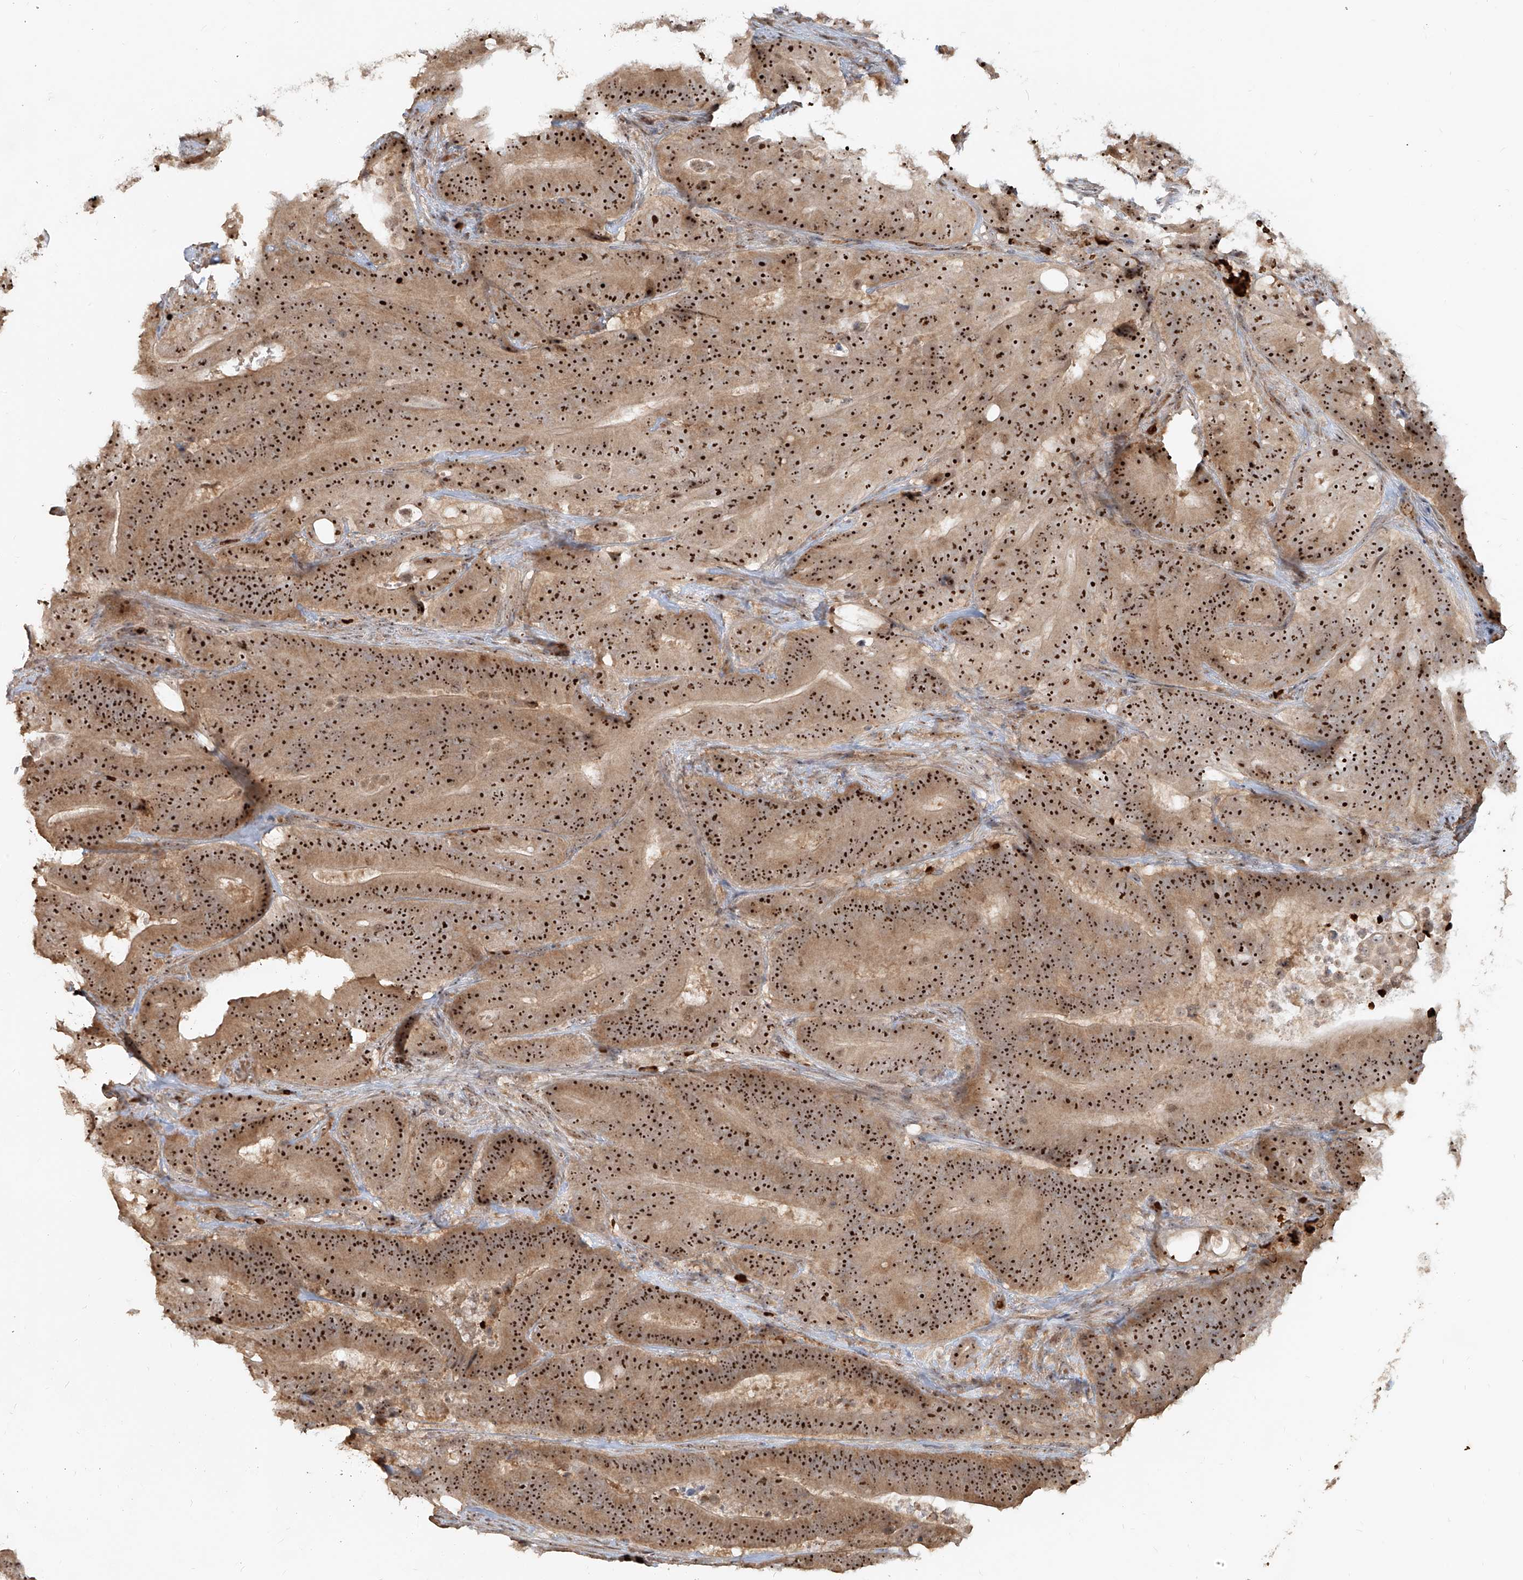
{"staining": {"intensity": "strong", "quantity": ">75%", "location": "cytoplasmic/membranous,nuclear"}, "tissue": "colorectal cancer", "cell_type": "Tumor cells", "image_type": "cancer", "snomed": [{"axis": "morphology", "description": "Adenocarcinoma, NOS"}, {"axis": "topography", "description": "Colon"}], "caption": "High-magnification brightfield microscopy of adenocarcinoma (colorectal) stained with DAB (brown) and counterstained with hematoxylin (blue). tumor cells exhibit strong cytoplasmic/membranous and nuclear staining is identified in approximately>75% of cells.", "gene": "BYSL", "patient": {"sex": "male", "age": 83}}